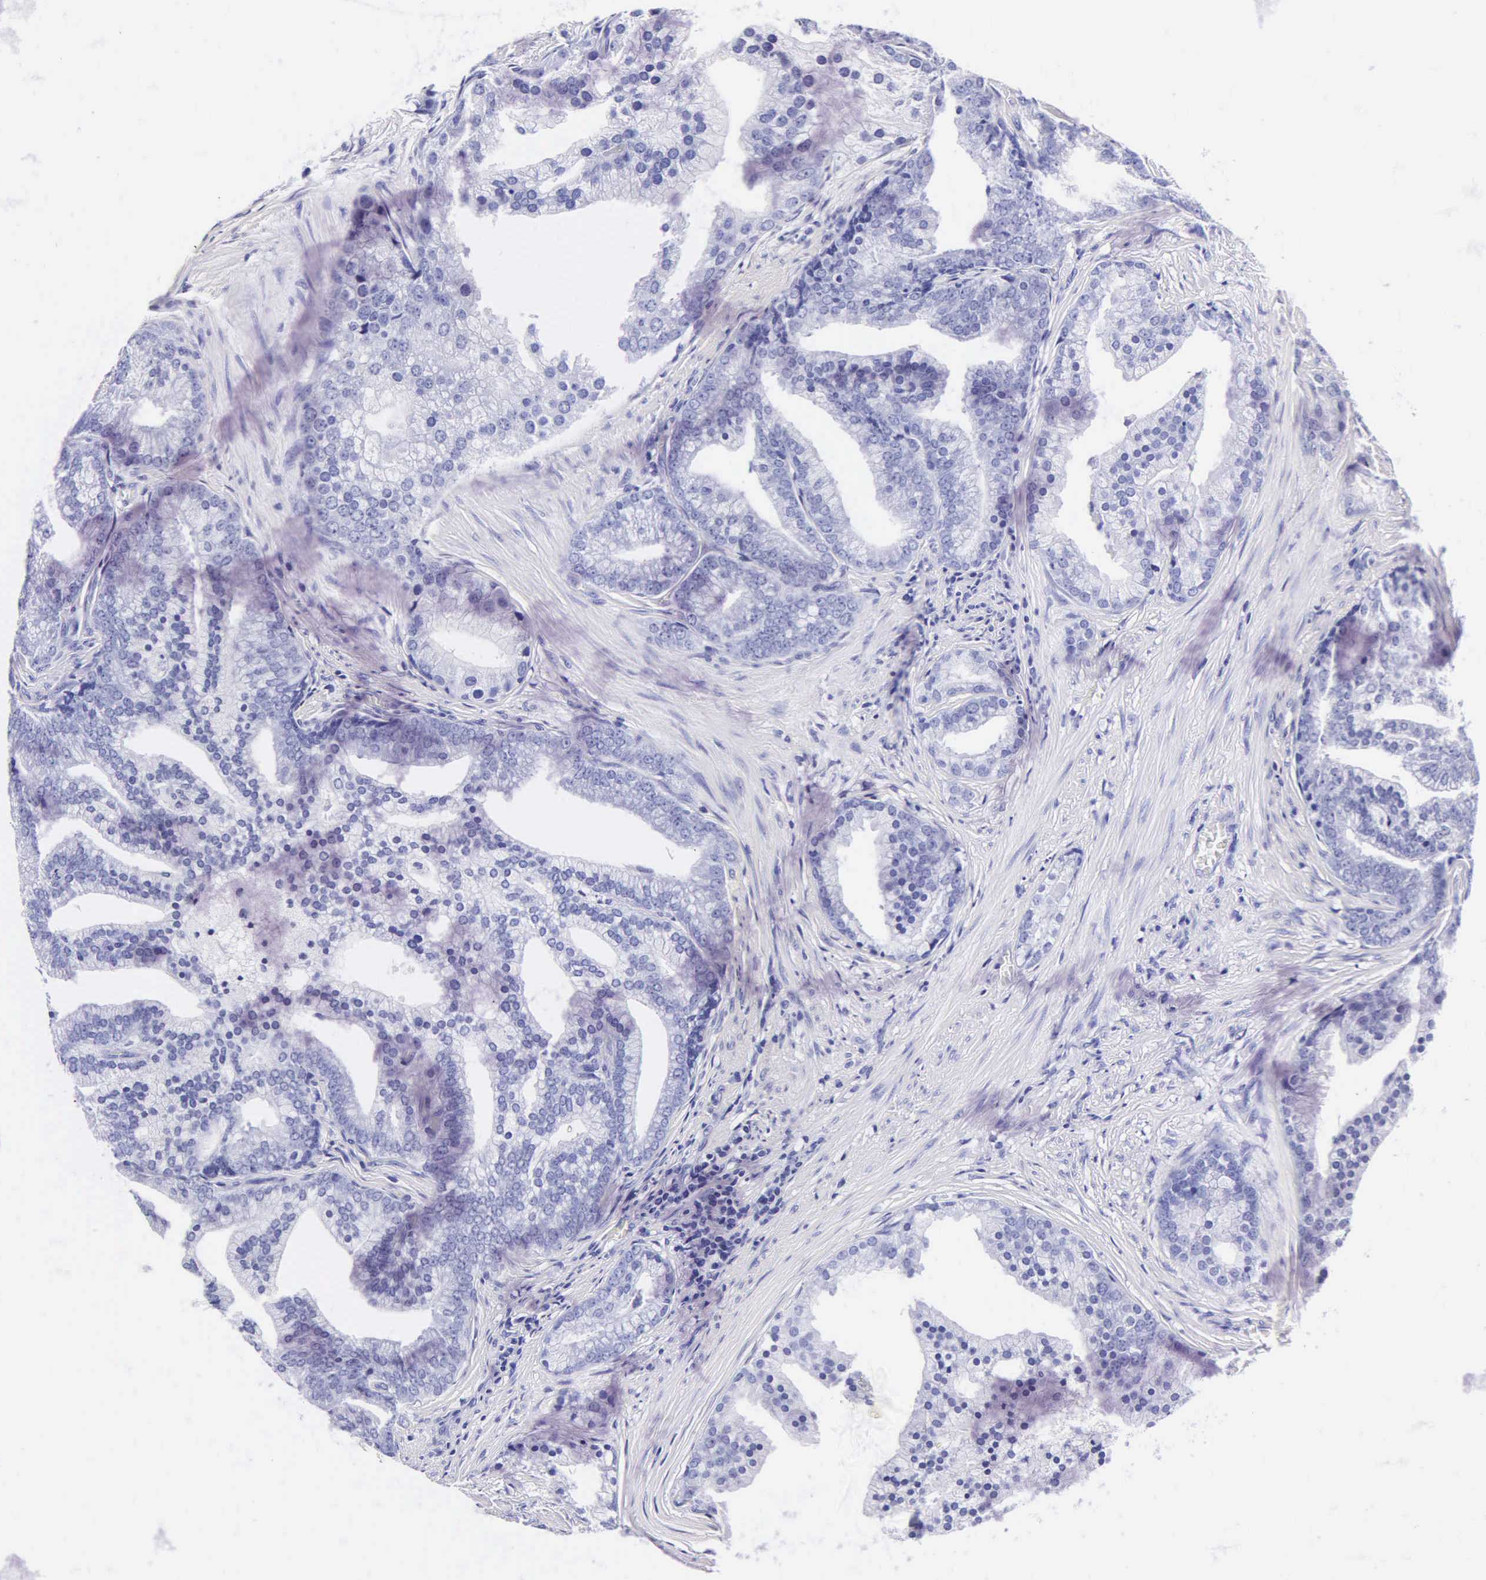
{"staining": {"intensity": "negative", "quantity": "none", "location": "none"}, "tissue": "prostate cancer", "cell_type": "Tumor cells", "image_type": "cancer", "snomed": [{"axis": "morphology", "description": "Adenocarcinoma, Low grade"}, {"axis": "topography", "description": "Prostate"}], "caption": "Prostate adenocarcinoma (low-grade) stained for a protein using IHC displays no positivity tumor cells.", "gene": "MB", "patient": {"sex": "male", "age": 71}}